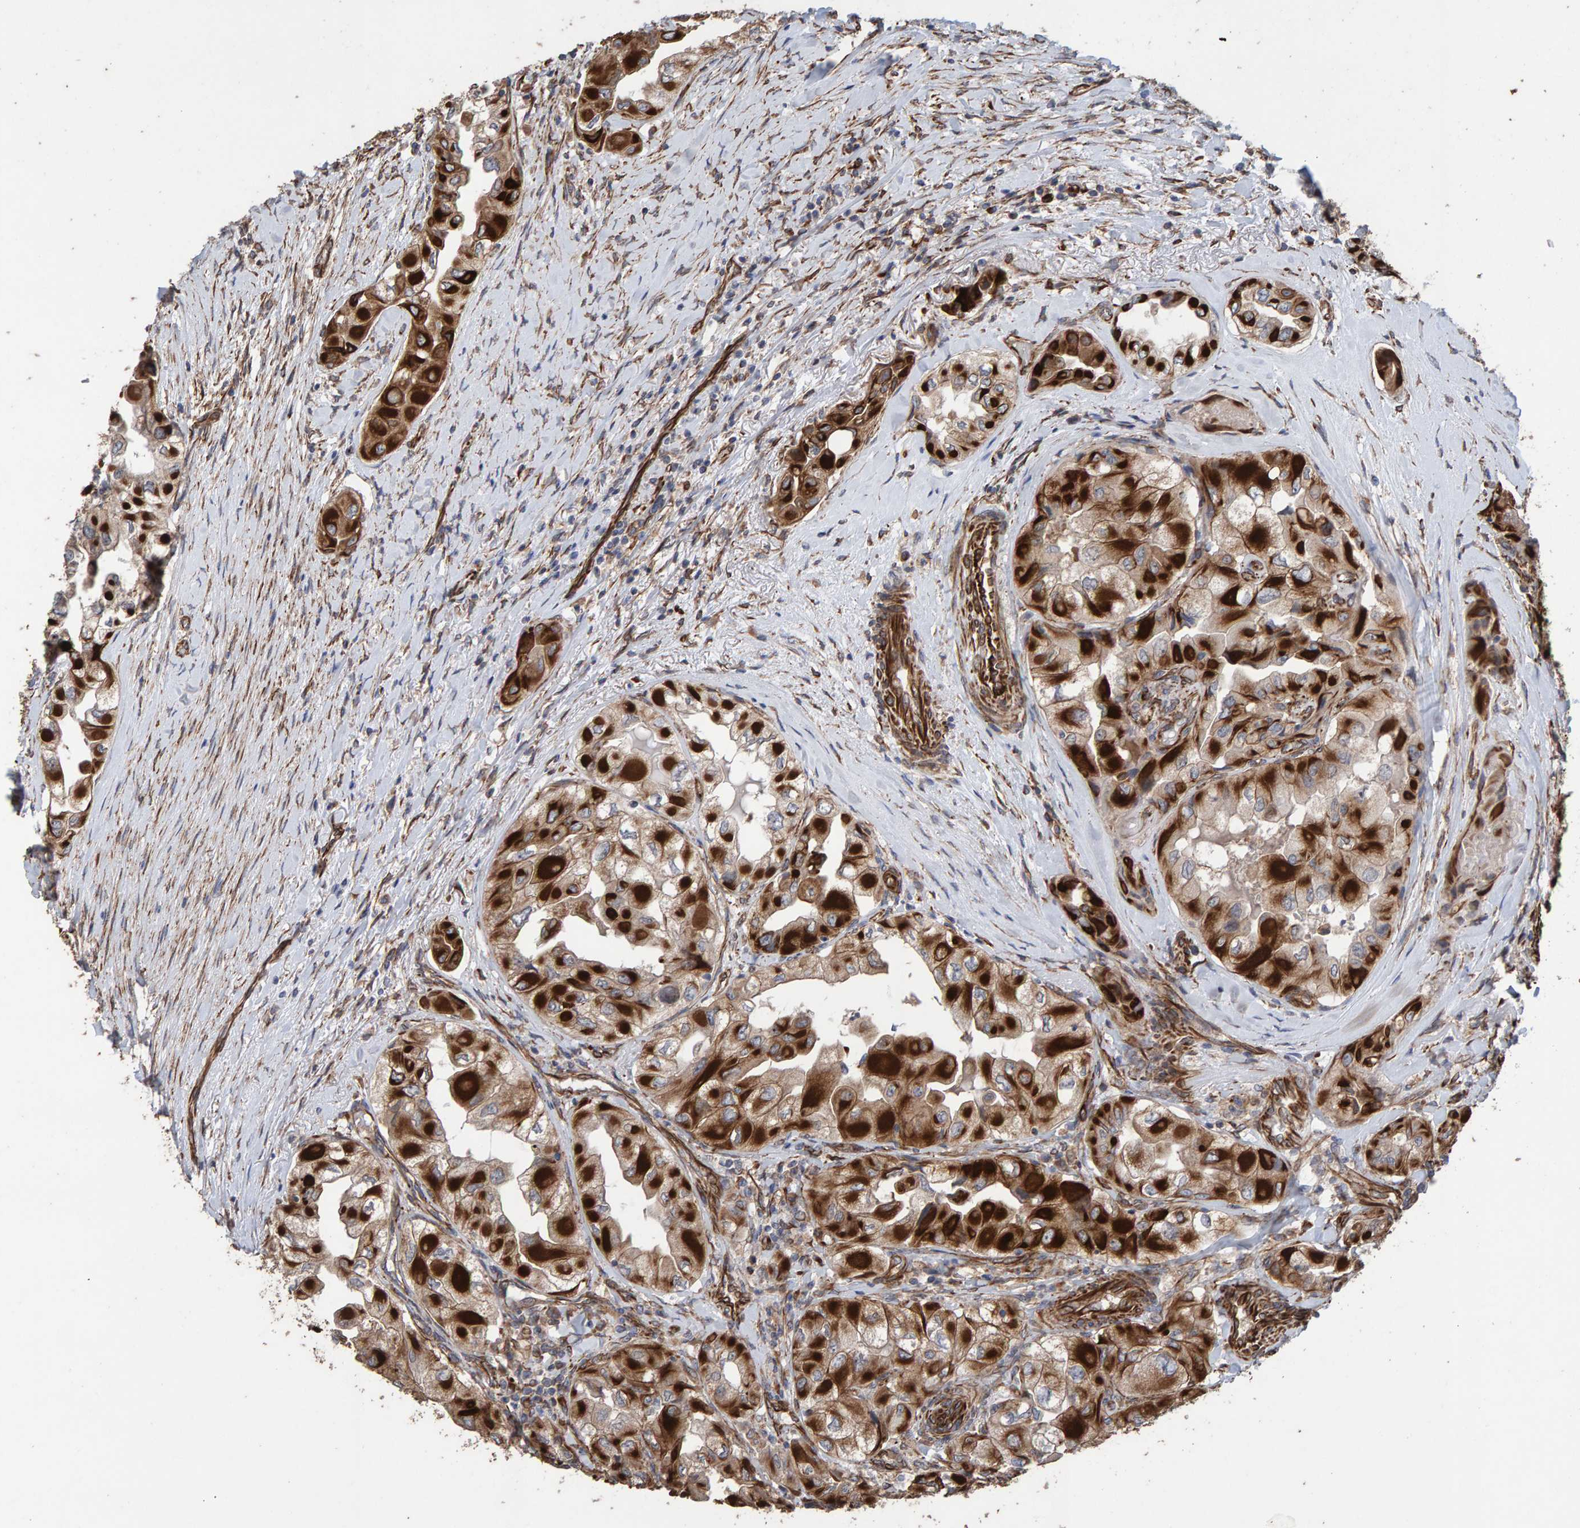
{"staining": {"intensity": "strong", "quantity": ">75%", "location": "cytoplasmic/membranous"}, "tissue": "thyroid cancer", "cell_type": "Tumor cells", "image_type": "cancer", "snomed": [{"axis": "morphology", "description": "Papillary adenocarcinoma, NOS"}, {"axis": "topography", "description": "Thyroid gland"}], "caption": "A histopathology image of papillary adenocarcinoma (thyroid) stained for a protein shows strong cytoplasmic/membranous brown staining in tumor cells.", "gene": "ZNF347", "patient": {"sex": "female", "age": 59}}